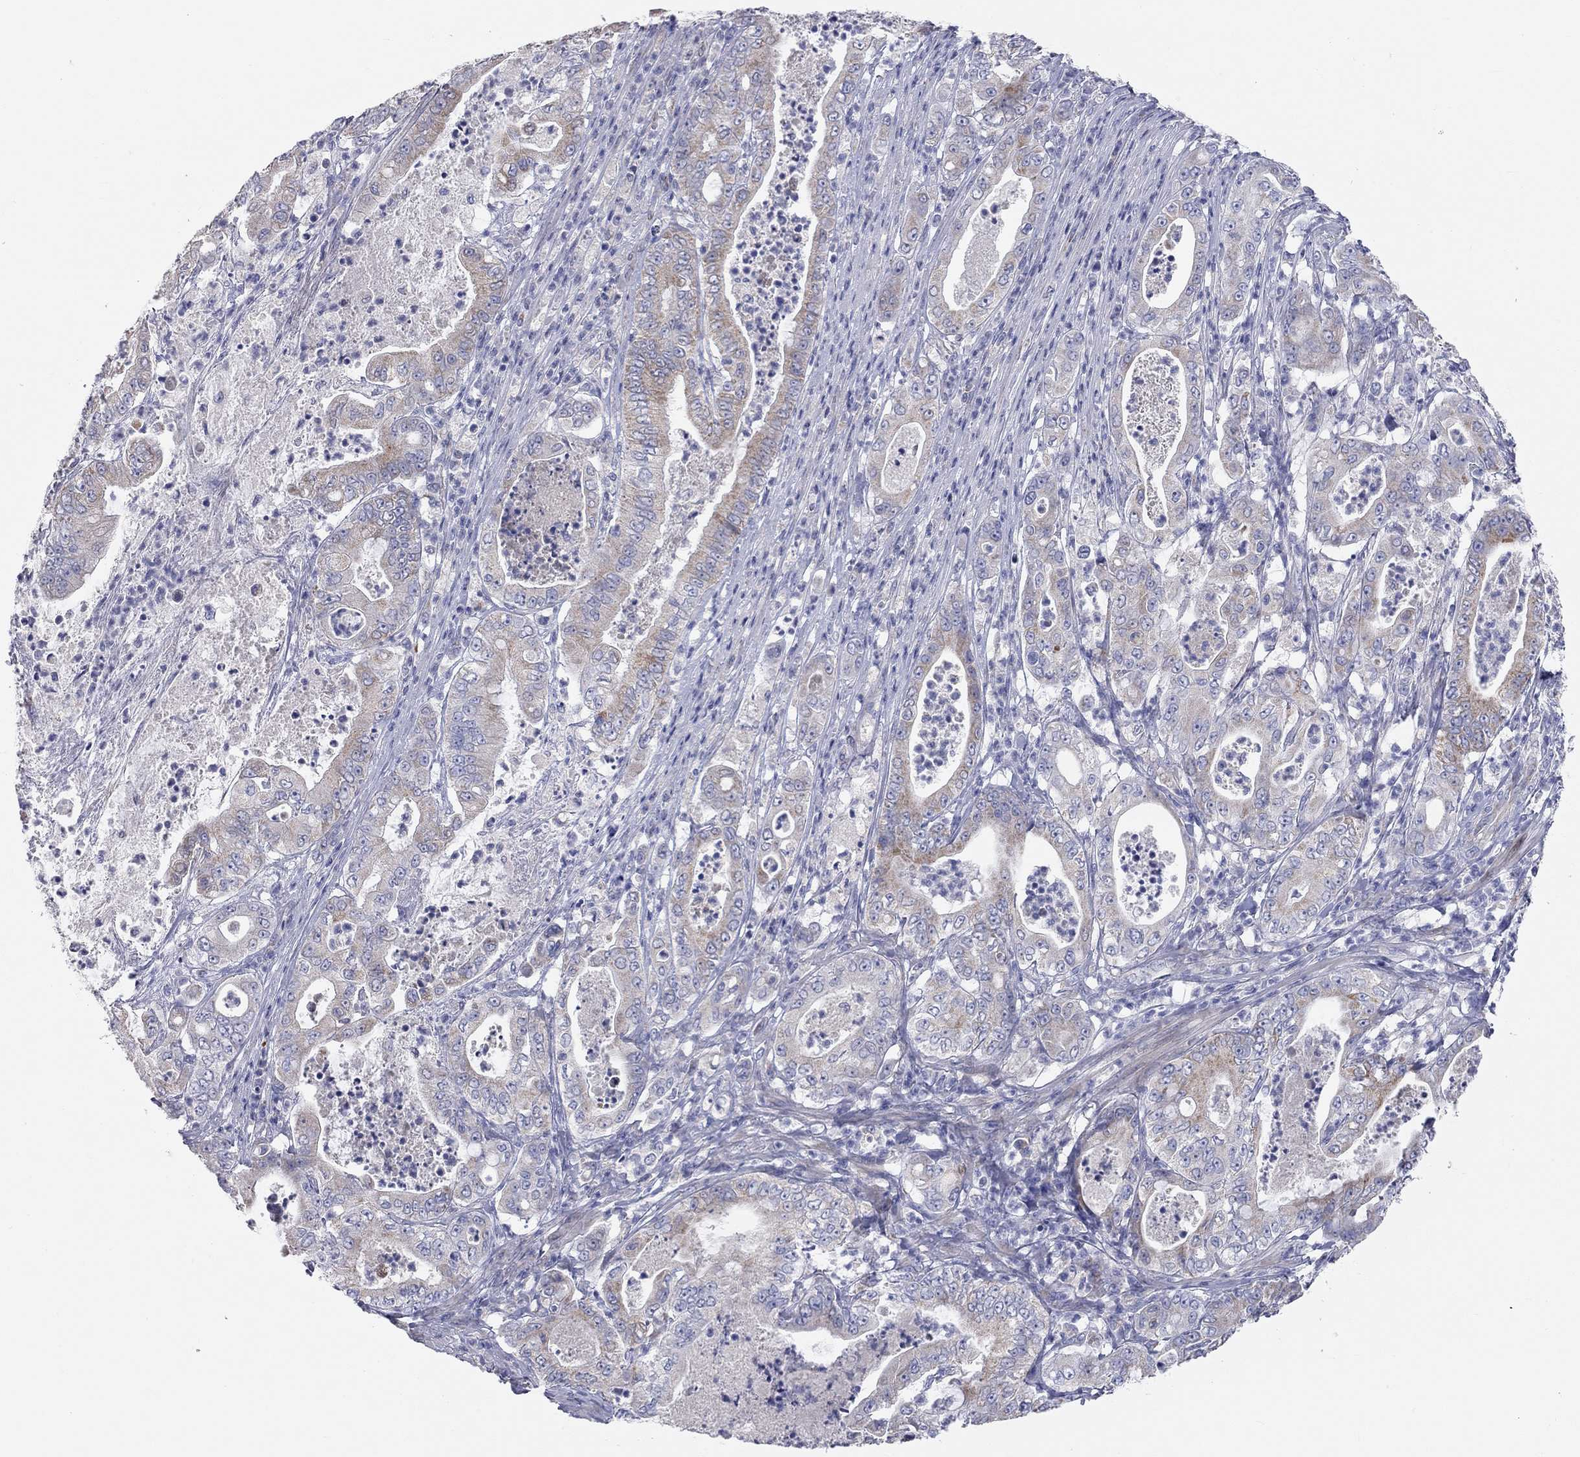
{"staining": {"intensity": "weak", "quantity": "25%-75%", "location": "cytoplasmic/membranous"}, "tissue": "pancreatic cancer", "cell_type": "Tumor cells", "image_type": "cancer", "snomed": [{"axis": "morphology", "description": "Adenocarcinoma, NOS"}, {"axis": "topography", "description": "Pancreas"}], "caption": "This is a micrograph of IHC staining of pancreatic adenocarcinoma, which shows weak positivity in the cytoplasmic/membranous of tumor cells.", "gene": "RCAN1", "patient": {"sex": "male", "age": 71}}